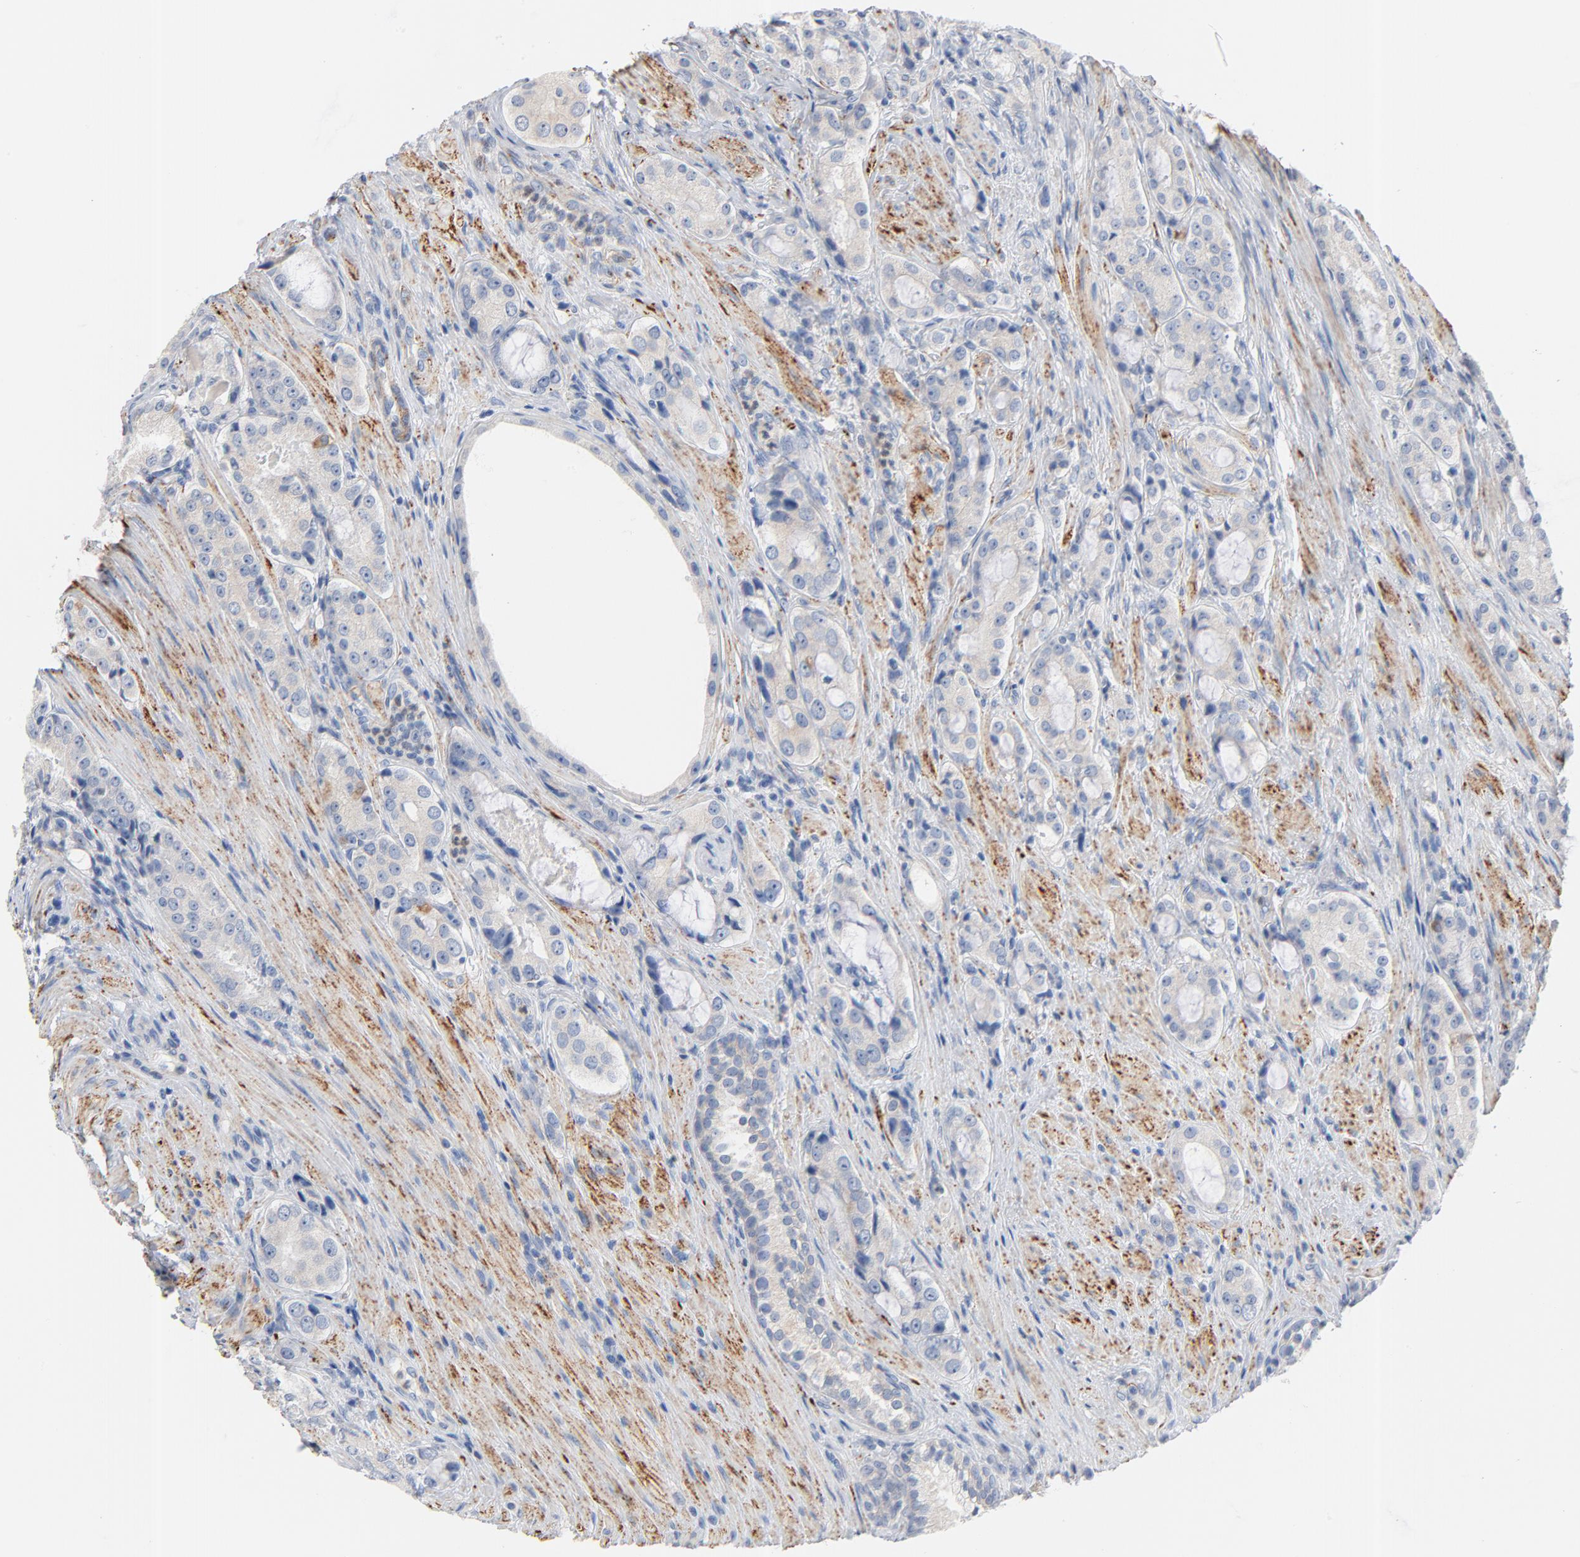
{"staining": {"intensity": "negative", "quantity": "none", "location": "none"}, "tissue": "prostate cancer", "cell_type": "Tumor cells", "image_type": "cancer", "snomed": [{"axis": "morphology", "description": "Adenocarcinoma, High grade"}, {"axis": "topography", "description": "Prostate"}], "caption": "This is an IHC histopathology image of prostate adenocarcinoma (high-grade). There is no expression in tumor cells.", "gene": "IFT43", "patient": {"sex": "male", "age": 72}}